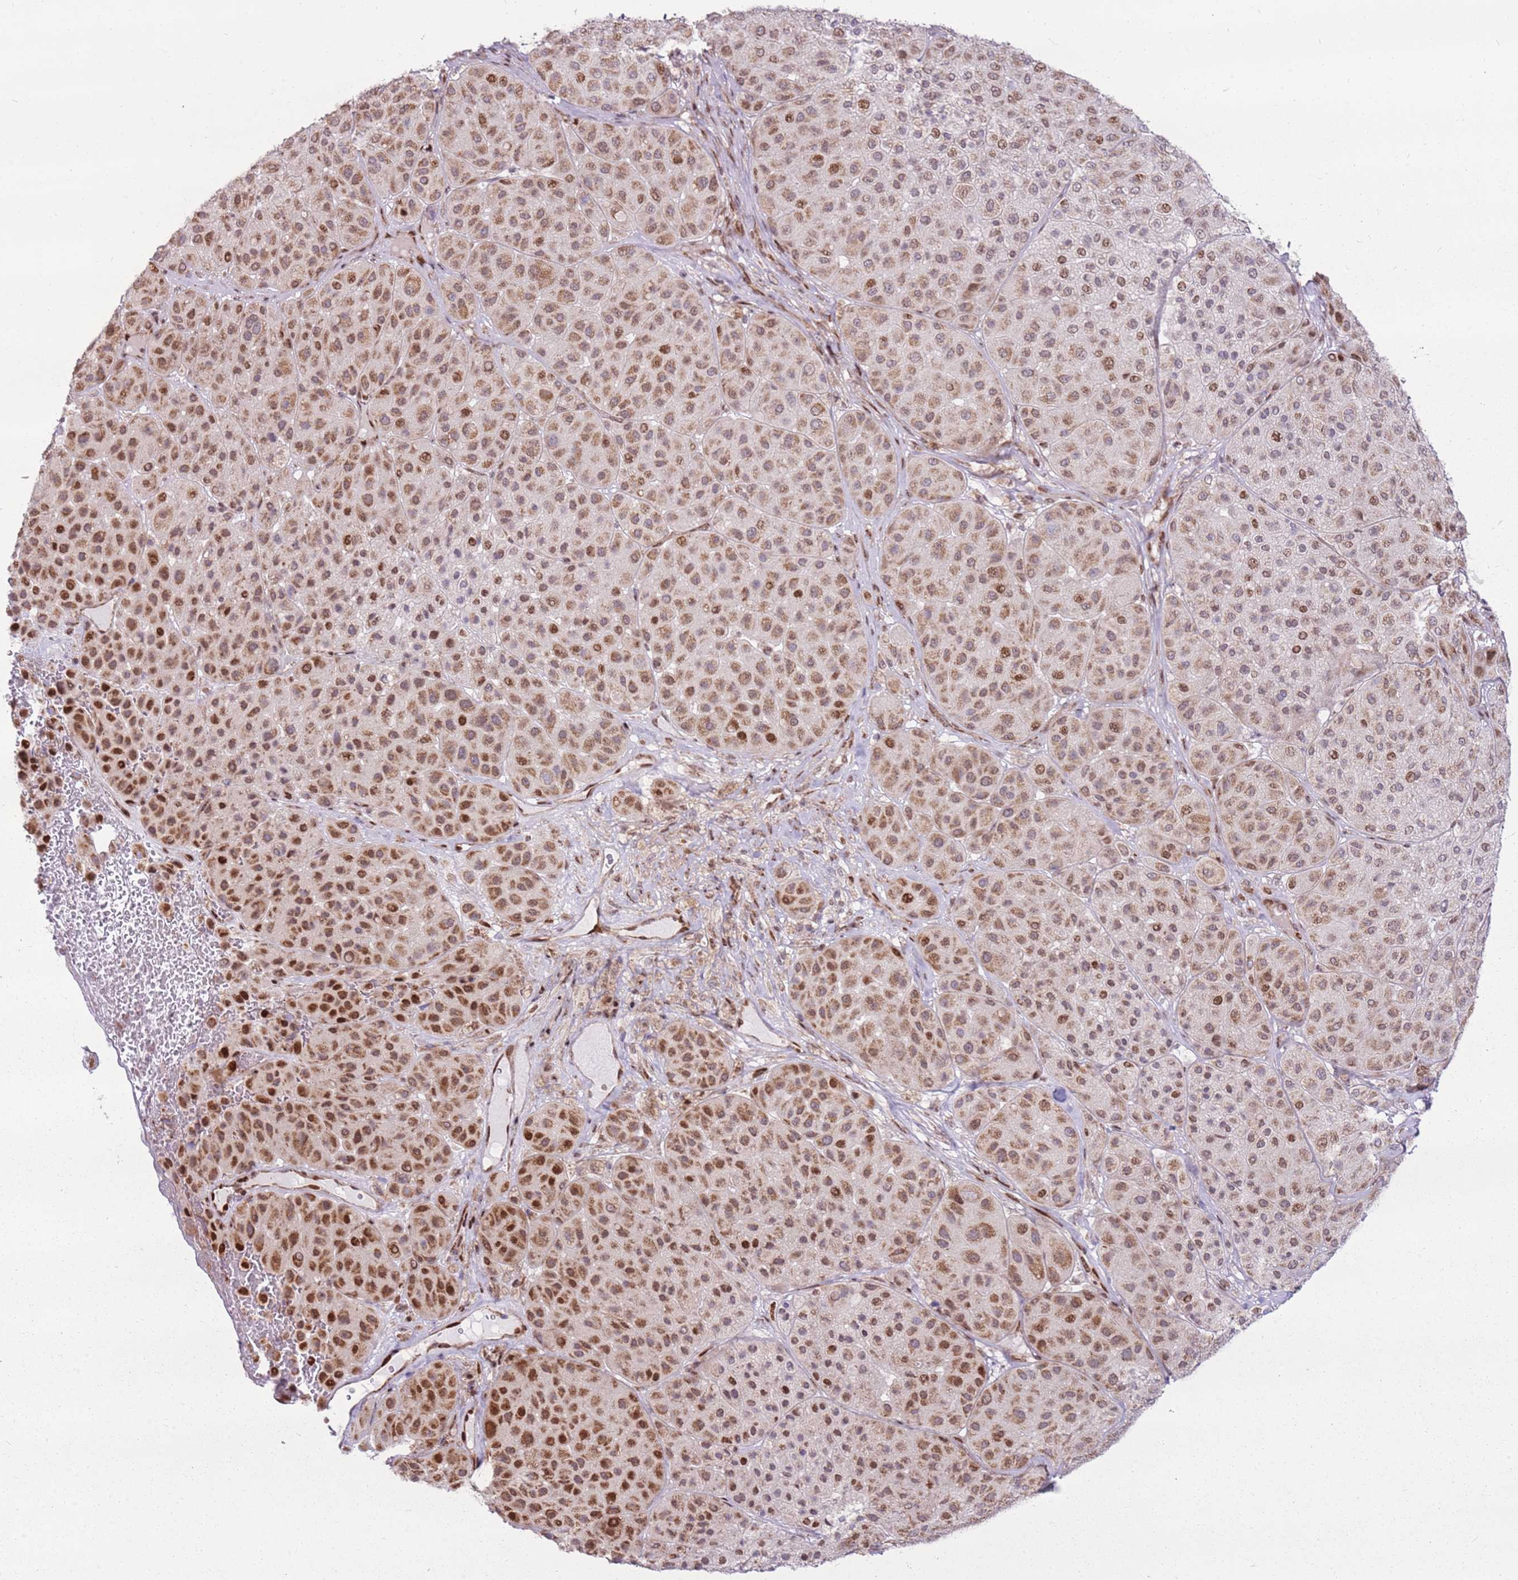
{"staining": {"intensity": "strong", "quantity": "25%-75%", "location": "nuclear"}, "tissue": "melanoma", "cell_type": "Tumor cells", "image_type": "cancer", "snomed": [{"axis": "morphology", "description": "Malignant melanoma, Metastatic site"}, {"axis": "topography", "description": "Smooth muscle"}], "caption": "Melanoma stained with immunohistochemistry (IHC) exhibits strong nuclear expression in about 25%-75% of tumor cells.", "gene": "PCTP", "patient": {"sex": "male", "age": 41}}